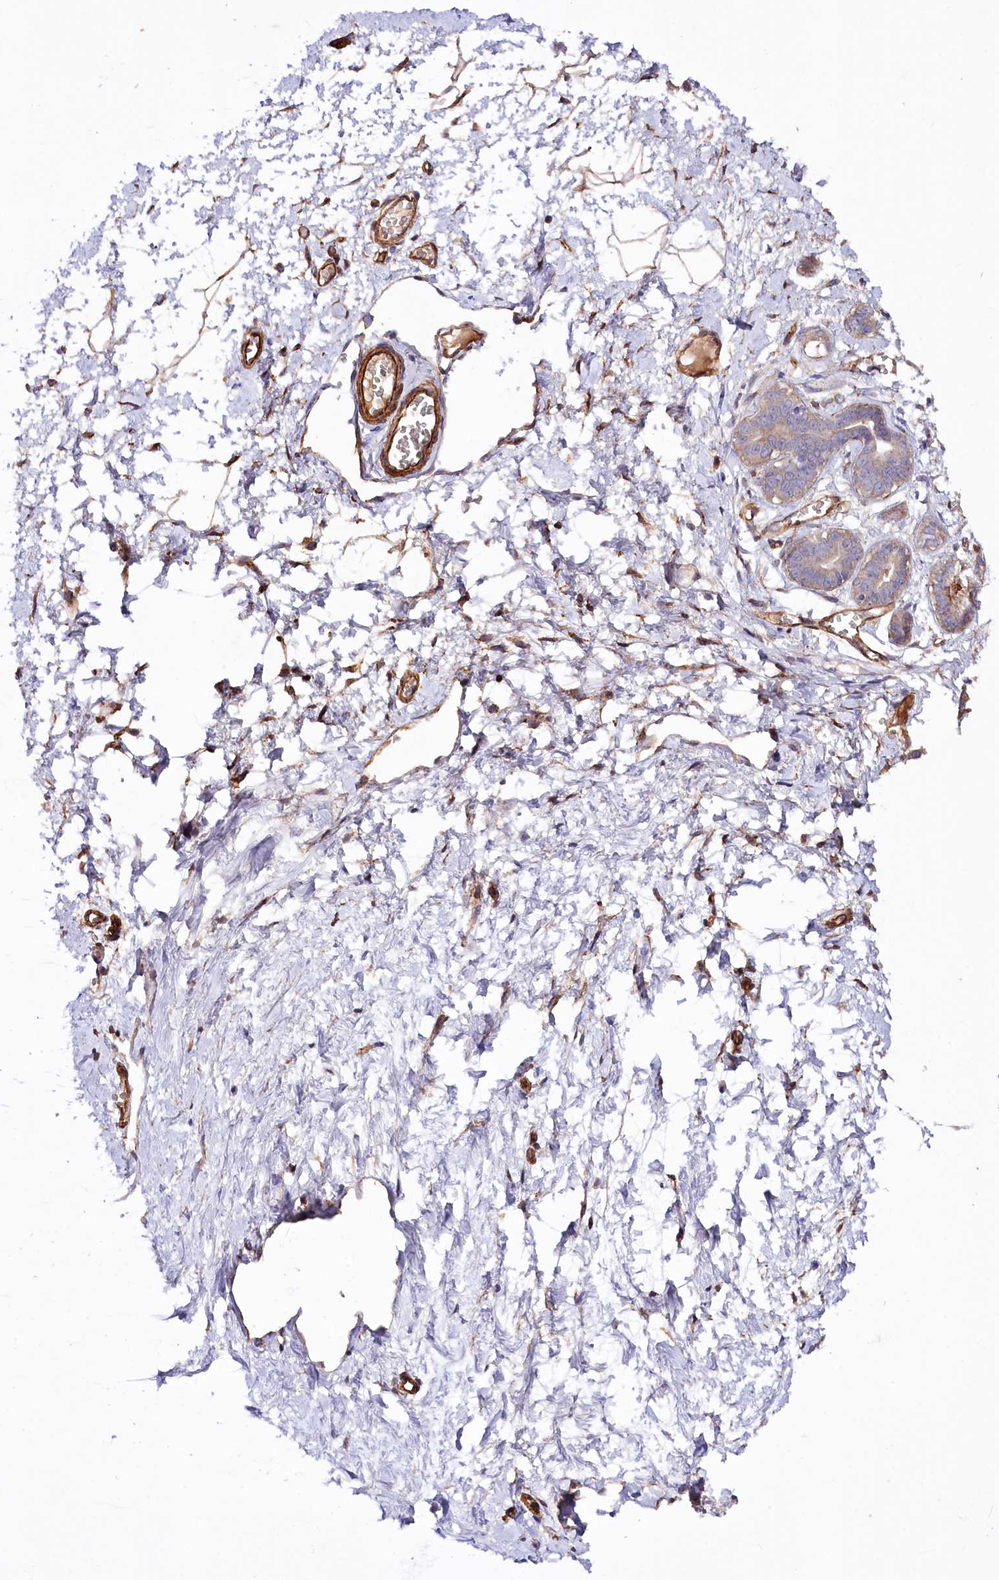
{"staining": {"intensity": "weak", "quantity": ">75%", "location": "cytoplasmic/membranous"}, "tissue": "breast", "cell_type": "Adipocytes", "image_type": "normal", "snomed": [{"axis": "morphology", "description": "Normal tissue, NOS"}, {"axis": "topography", "description": "Breast"}], "caption": "A micrograph of breast stained for a protein reveals weak cytoplasmic/membranous brown staining in adipocytes. The staining is performed using DAB (3,3'-diaminobenzidine) brown chromogen to label protein expression. The nuclei are counter-stained blue using hematoxylin.", "gene": "SPATS2", "patient": {"sex": "female", "age": 27}}